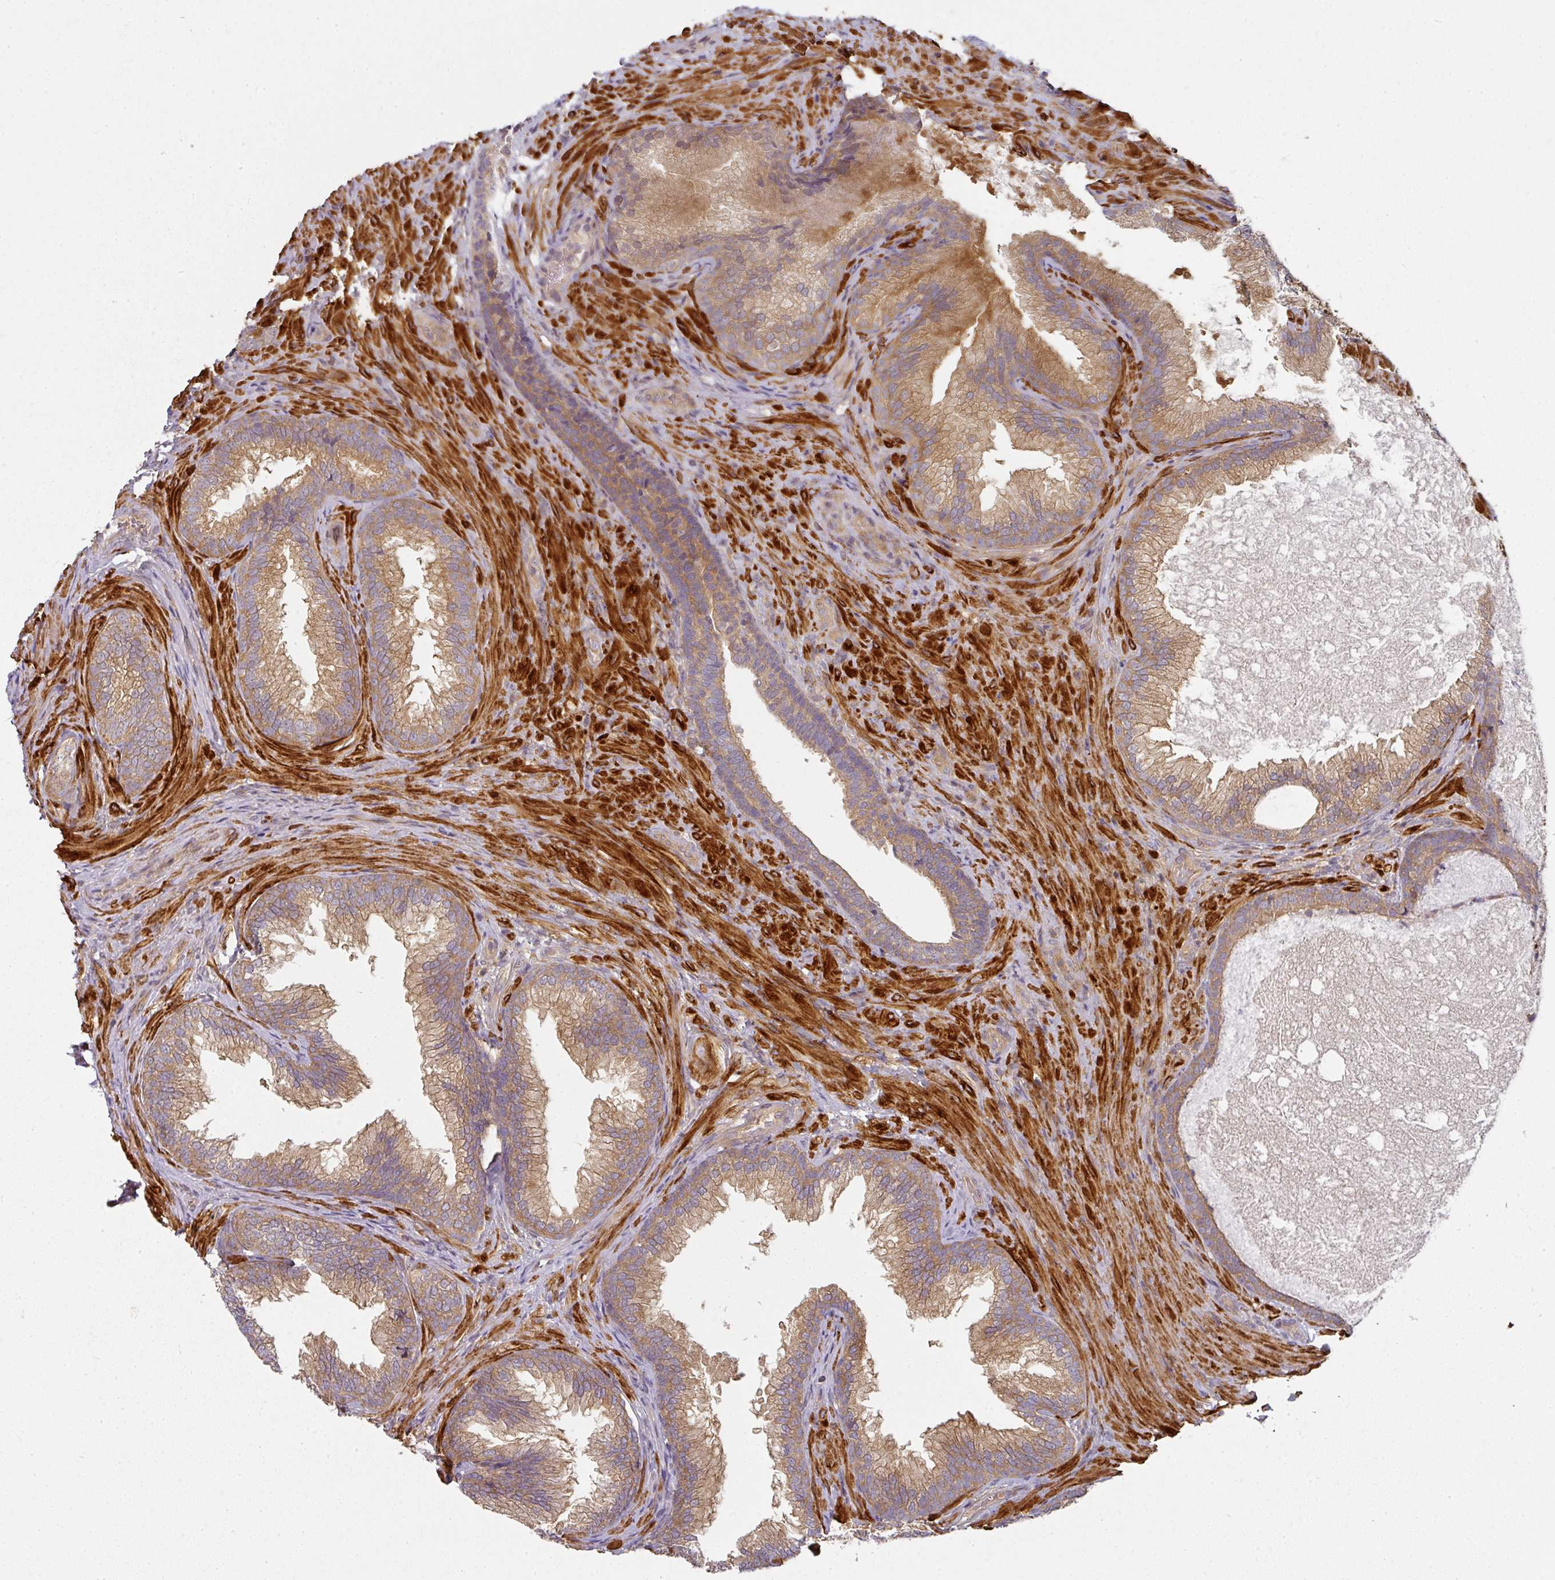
{"staining": {"intensity": "moderate", "quantity": ">75%", "location": "cytoplasmic/membranous"}, "tissue": "prostate", "cell_type": "Glandular cells", "image_type": "normal", "snomed": [{"axis": "morphology", "description": "Normal tissue, NOS"}, {"axis": "topography", "description": "Prostate"}], "caption": "Benign prostate displays moderate cytoplasmic/membranous expression in approximately >75% of glandular cells.", "gene": "MAP2K2", "patient": {"sex": "male", "age": 76}}